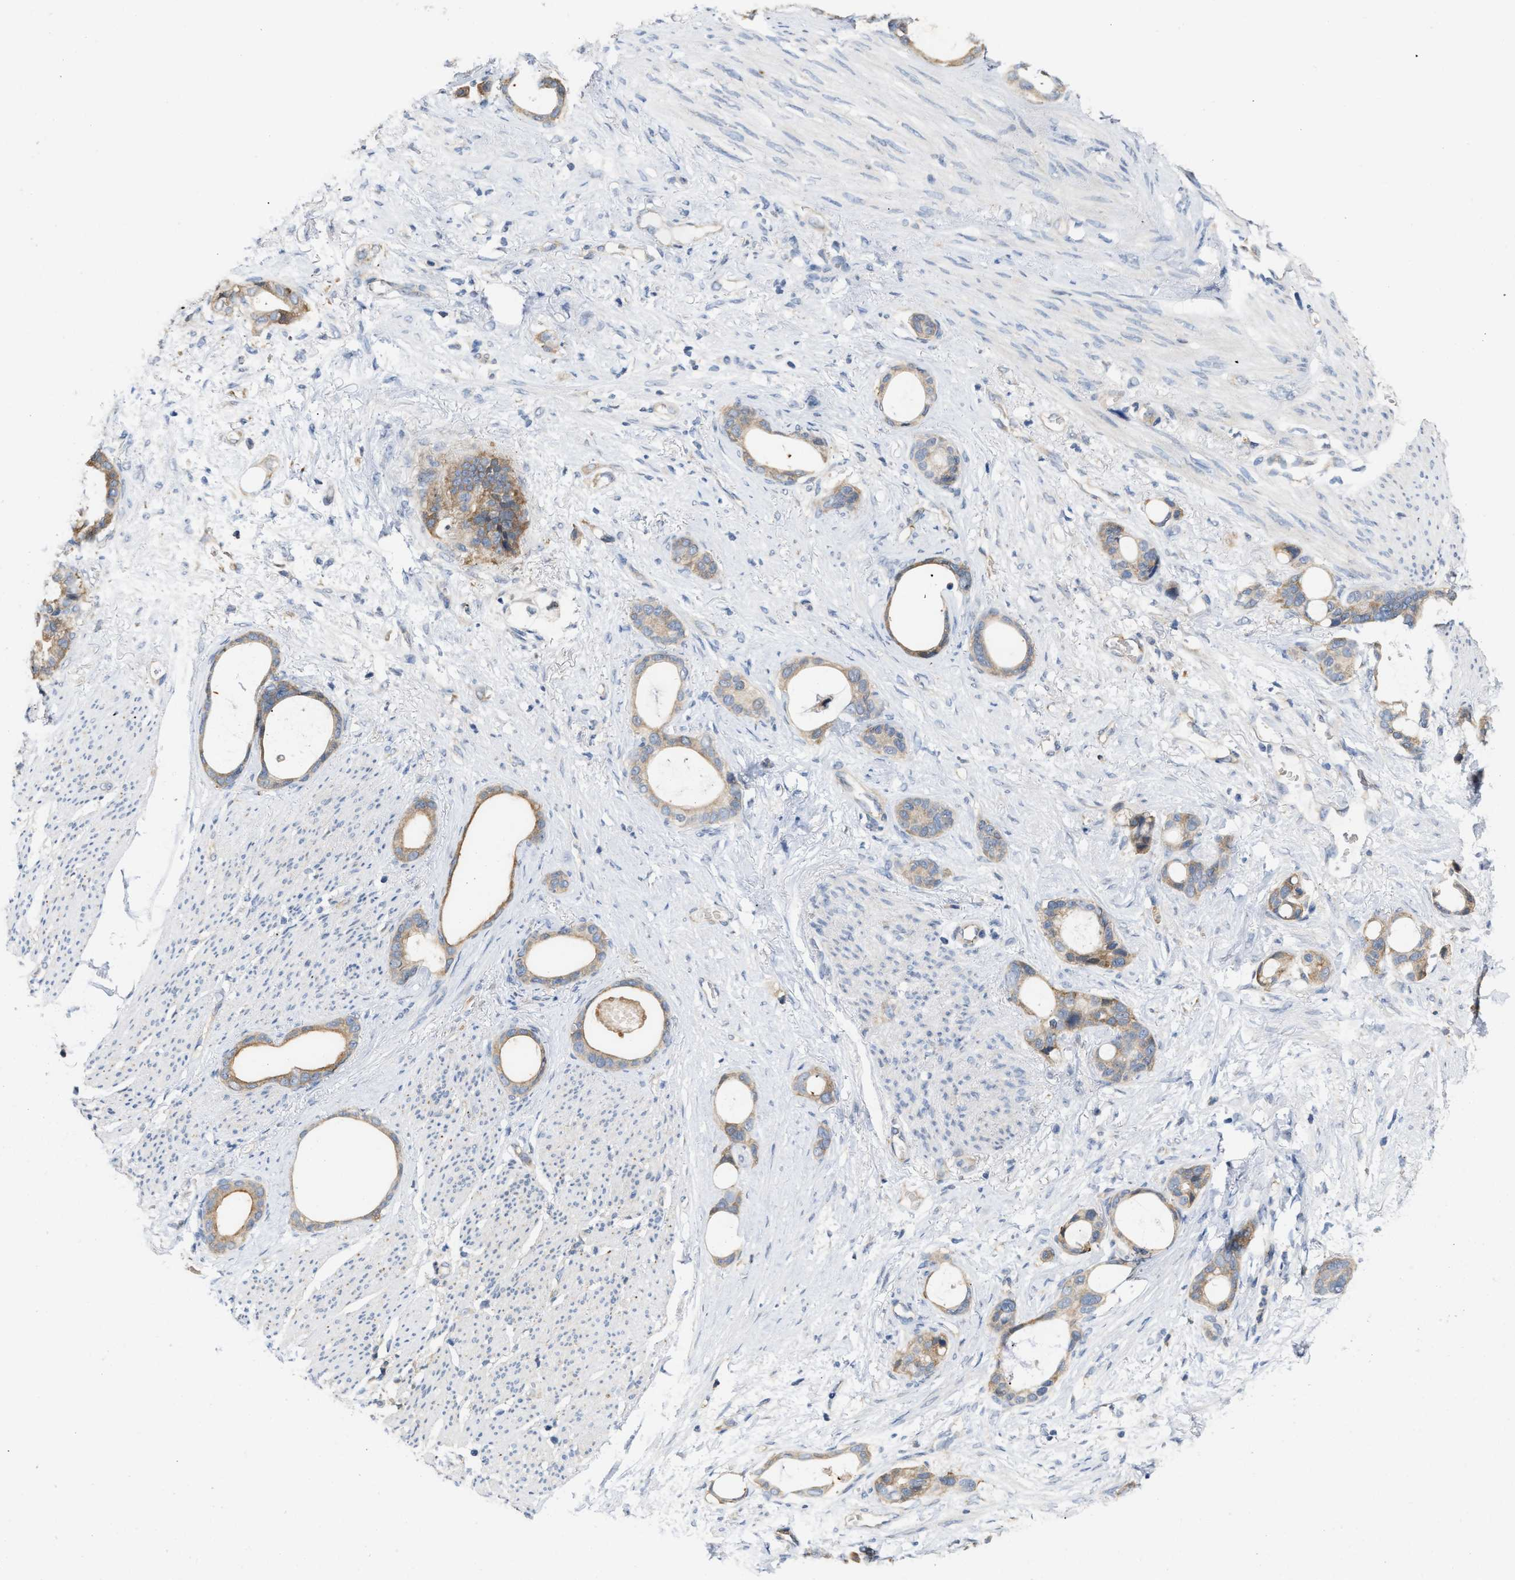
{"staining": {"intensity": "moderate", "quantity": ">75%", "location": "cytoplasmic/membranous"}, "tissue": "stomach cancer", "cell_type": "Tumor cells", "image_type": "cancer", "snomed": [{"axis": "morphology", "description": "Adenocarcinoma, NOS"}, {"axis": "topography", "description": "Stomach"}], "caption": "Moderate cytoplasmic/membranous staining is present in approximately >75% of tumor cells in adenocarcinoma (stomach).", "gene": "CSNK1A1", "patient": {"sex": "female", "age": 75}}